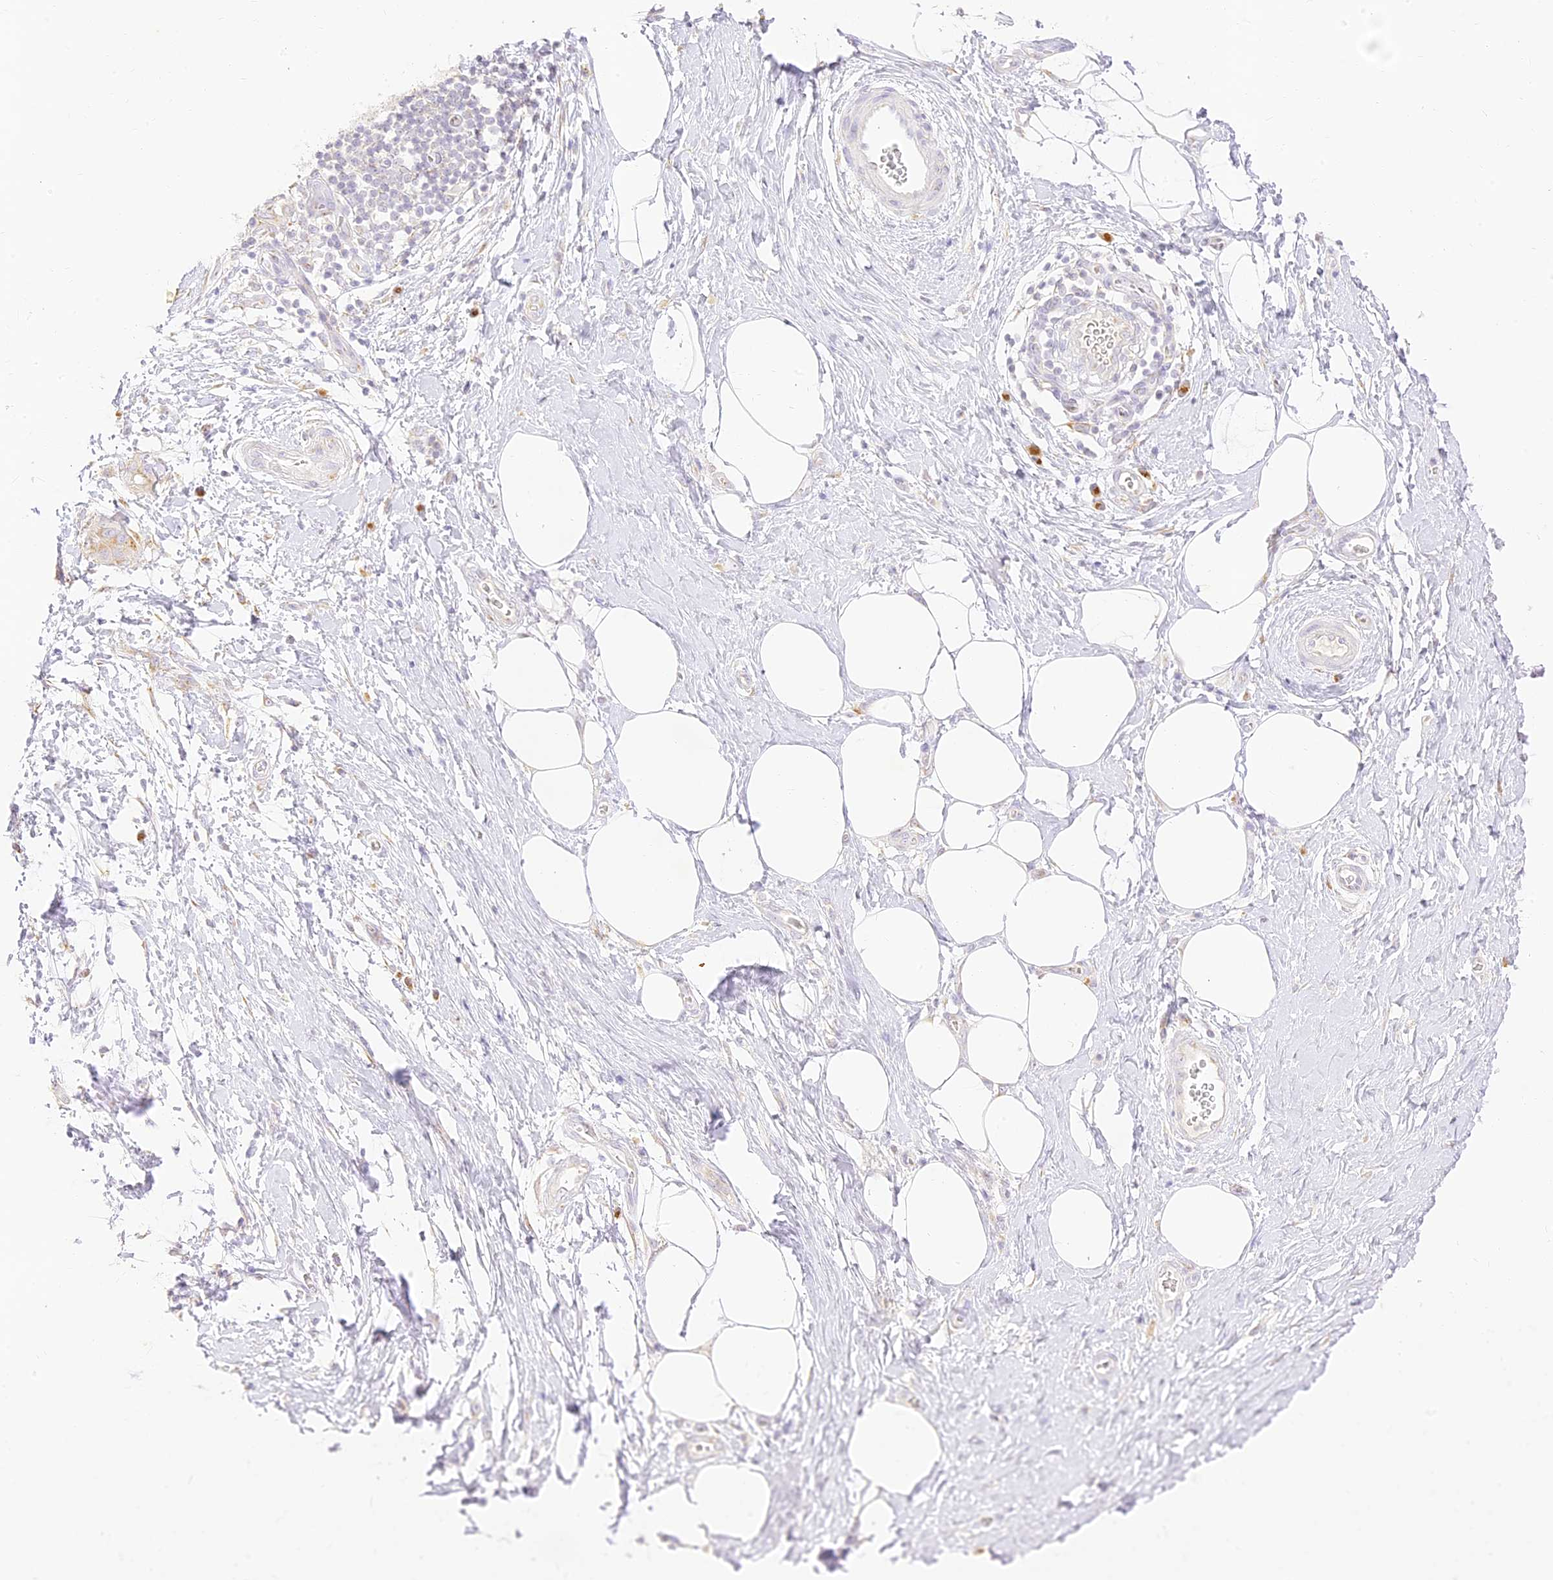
{"staining": {"intensity": "negative", "quantity": "none", "location": "none"}, "tissue": "adipose tissue", "cell_type": "Adipocytes", "image_type": "normal", "snomed": [{"axis": "morphology", "description": "Normal tissue, NOS"}, {"axis": "morphology", "description": "Adenocarcinoma, NOS"}, {"axis": "topography", "description": "Pancreas"}, {"axis": "topography", "description": "Peripheral nerve tissue"}], "caption": "DAB immunohistochemical staining of normal human adipose tissue displays no significant expression in adipocytes. Brightfield microscopy of IHC stained with DAB (3,3'-diaminobenzidine) (brown) and hematoxylin (blue), captured at high magnification.", "gene": "SEC13", "patient": {"sex": "male", "age": 59}}